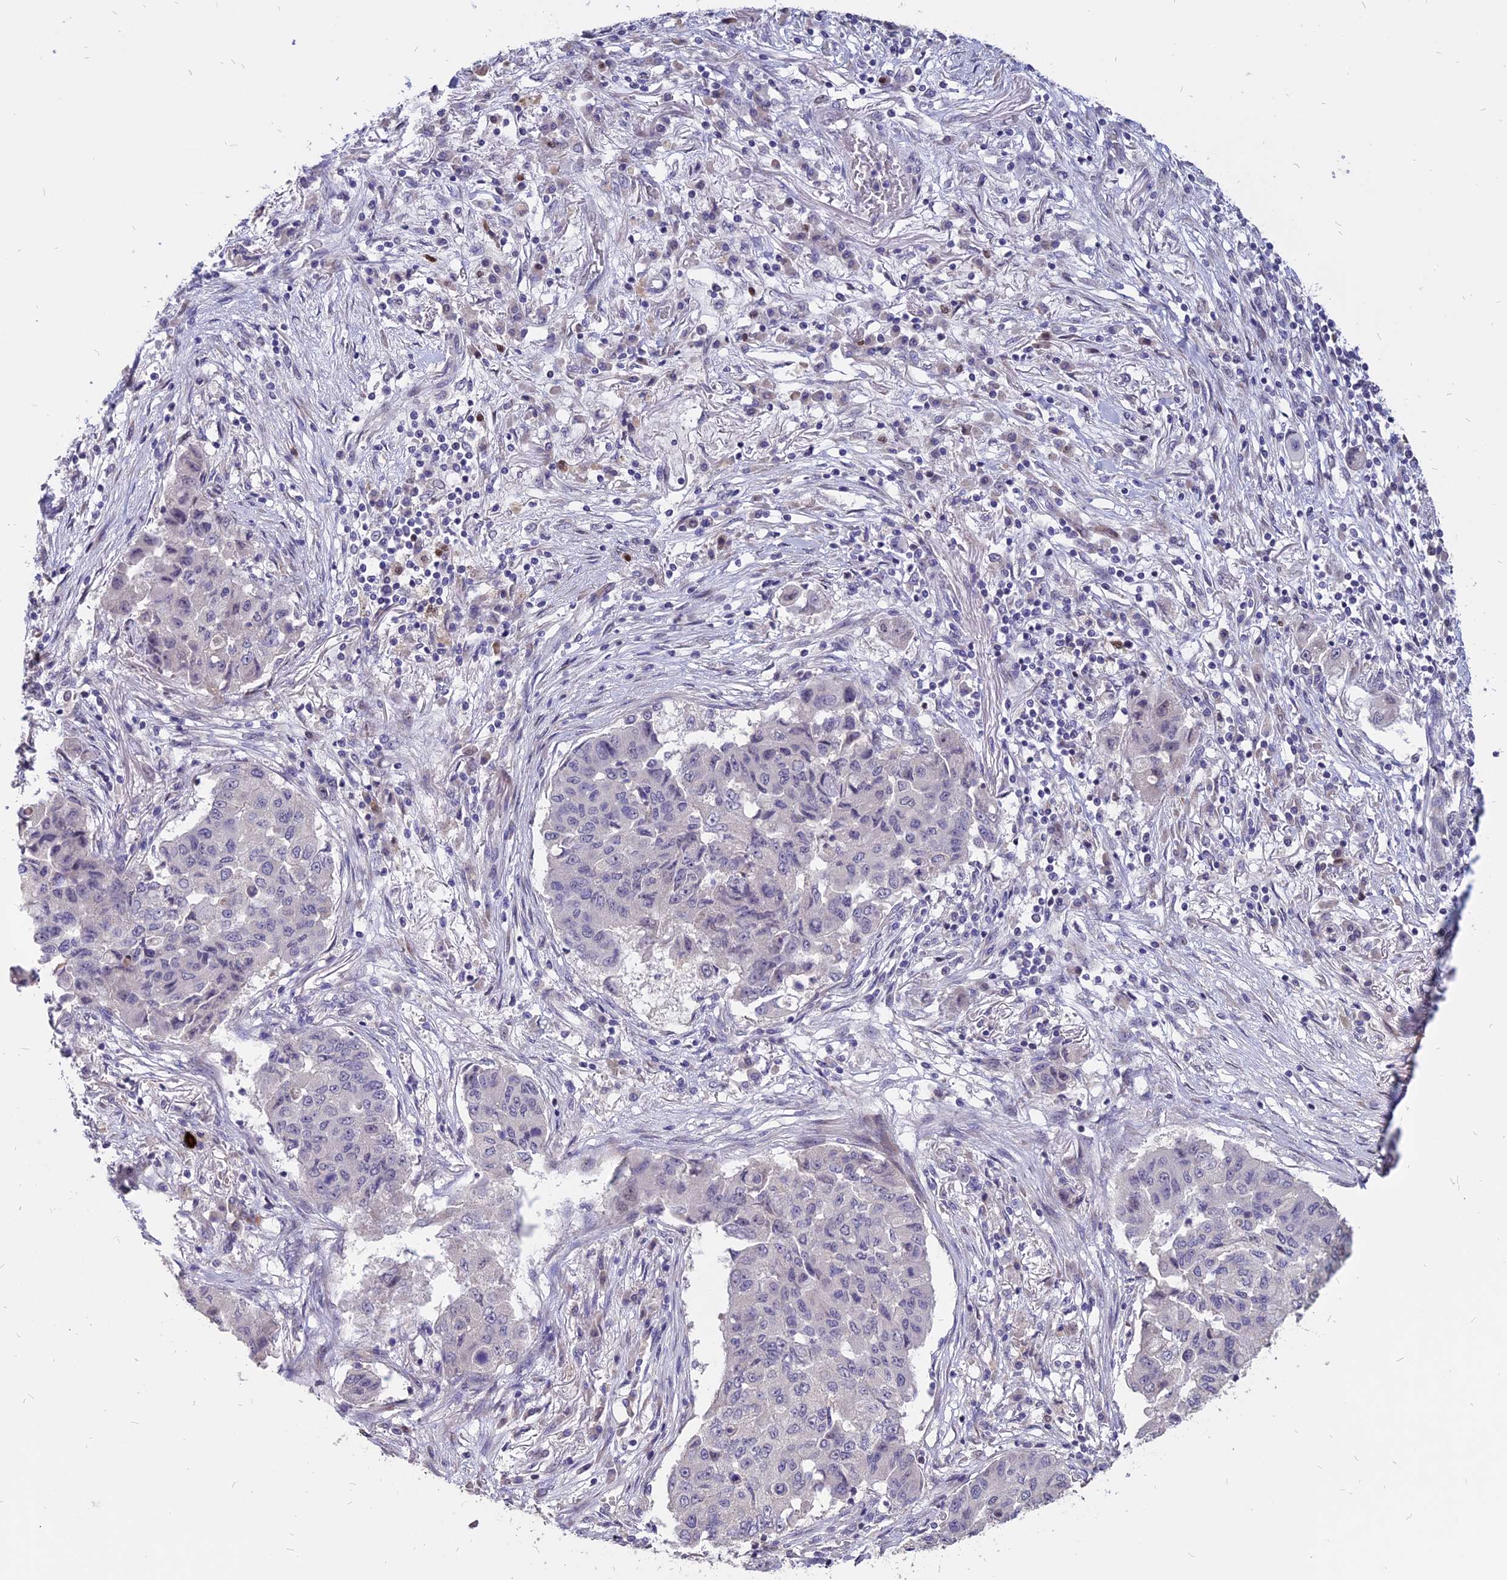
{"staining": {"intensity": "negative", "quantity": "none", "location": "none"}, "tissue": "lung cancer", "cell_type": "Tumor cells", "image_type": "cancer", "snomed": [{"axis": "morphology", "description": "Squamous cell carcinoma, NOS"}, {"axis": "topography", "description": "Lung"}], "caption": "The immunohistochemistry image has no significant expression in tumor cells of lung cancer tissue.", "gene": "TMEM263", "patient": {"sex": "male", "age": 74}}